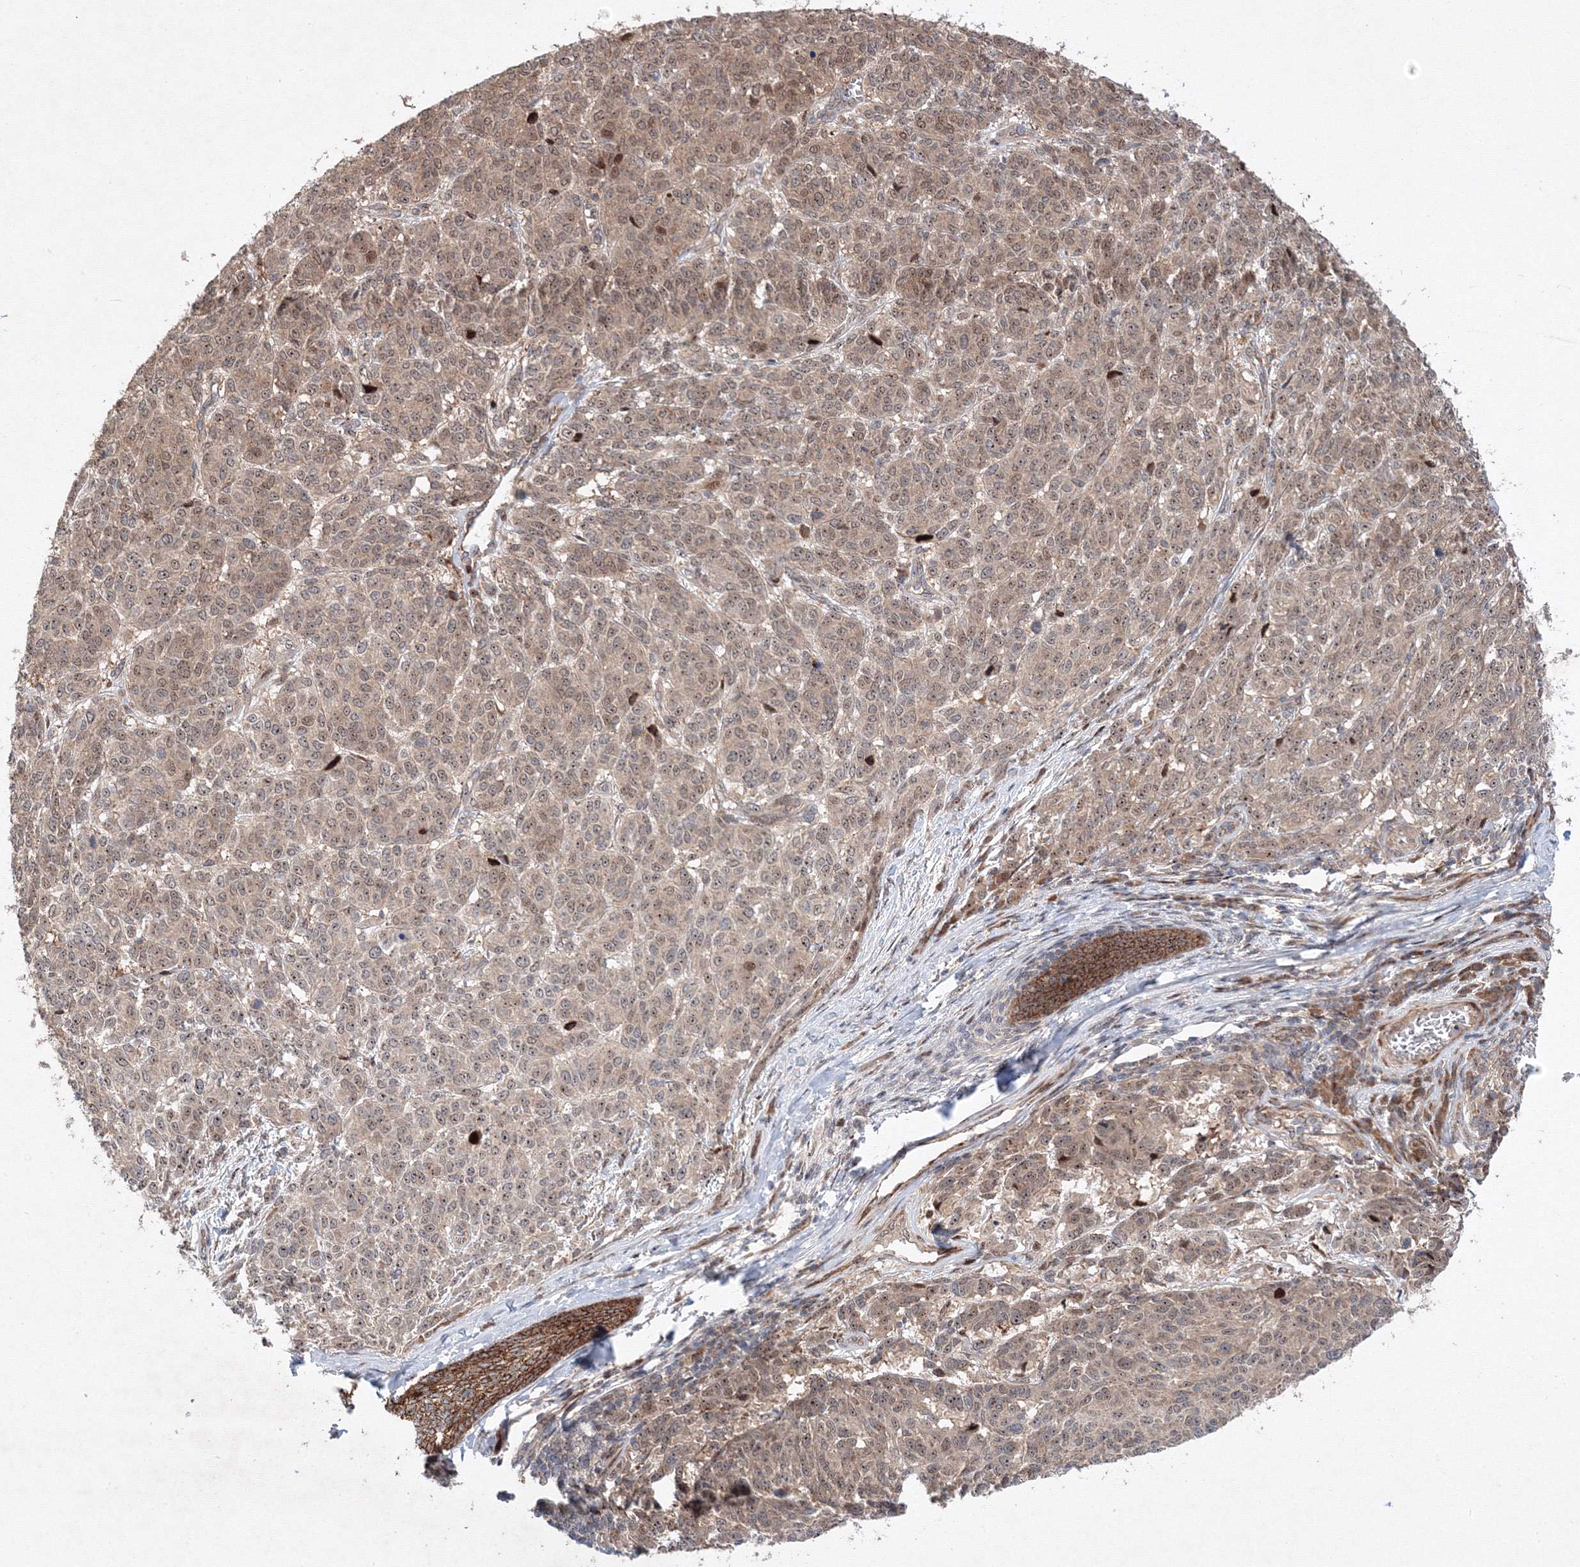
{"staining": {"intensity": "strong", "quantity": ">75%", "location": "cytoplasmic/membranous,nuclear"}, "tissue": "melanoma", "cell_type": "Tumor cells", "image_type": "cancer", "snomed": [{"axis": "morphology", "description": "Malignant melanoma, NOS"}, {"axis": "topography", "description": "Skin"}], "caption": "Strong cytoplasmic/membranous and nuclear positivity for a protein is seen in about >75% of tumor cells of malignant melanoma using IHC.", "gene": "ANKAR", "patient": {"sex": "male", "age": 49}}